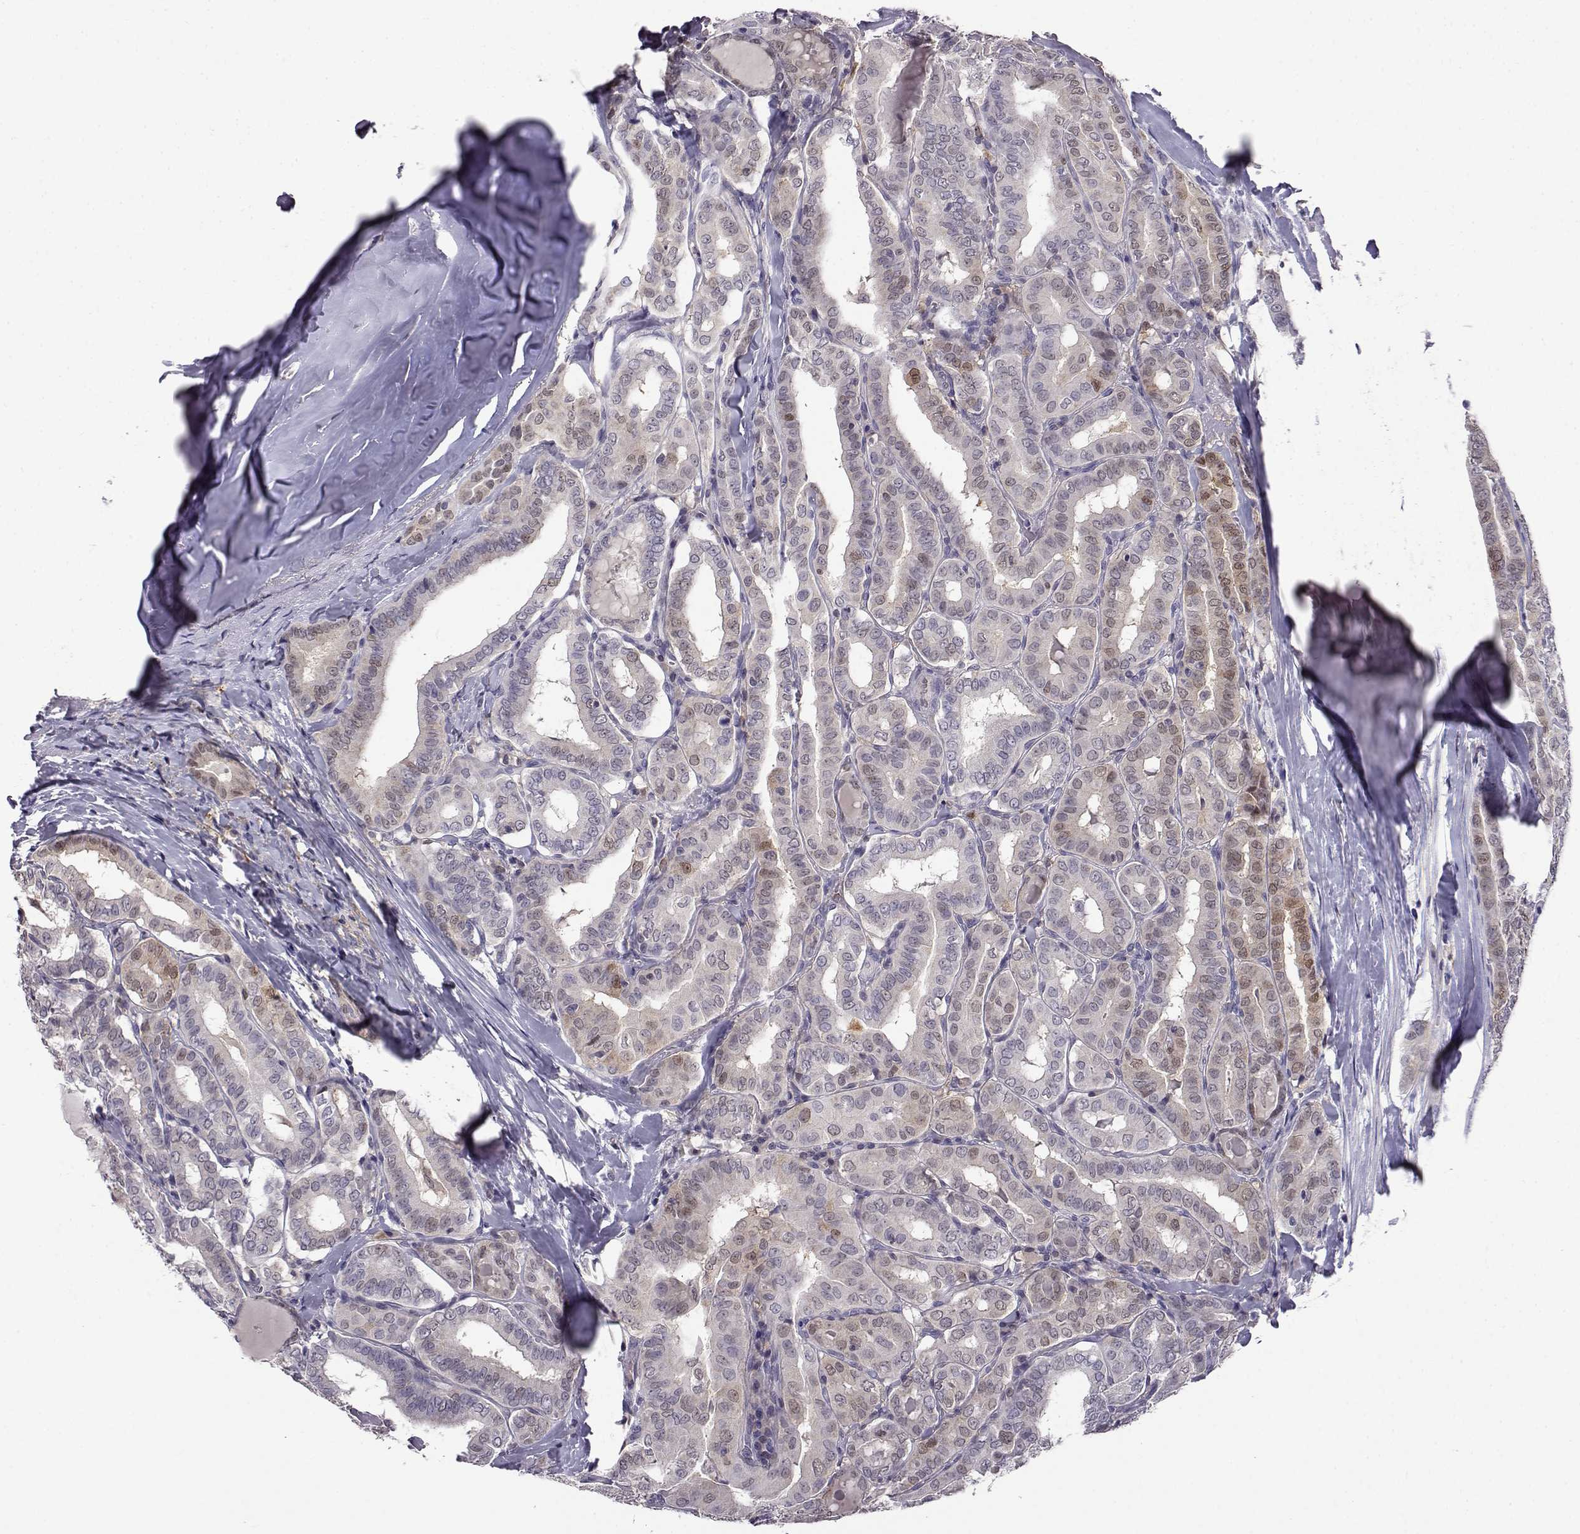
{"staining": {"intensity": "weak", "quantity": "<25%", "location": "nuclear"}, "tissue": "thyroid cancer", "cell_type": "Tumor cells", "image_type": "cancer", "snomed": [{"axis": "morphology", "description": "Papillary adenocarcinoma, NOS"}, {"axis": "morphology", "description": "Papillary adenoma metastatic"}, {"axis": "topography", "description": "Thyroid gland"}], "caption": "Thyroid cancer was stained to show a protein in brown. There is no significant staining in tumor cells.", "gene": "AKR1B1", "patient": {"sex": "female", "age": 50}}